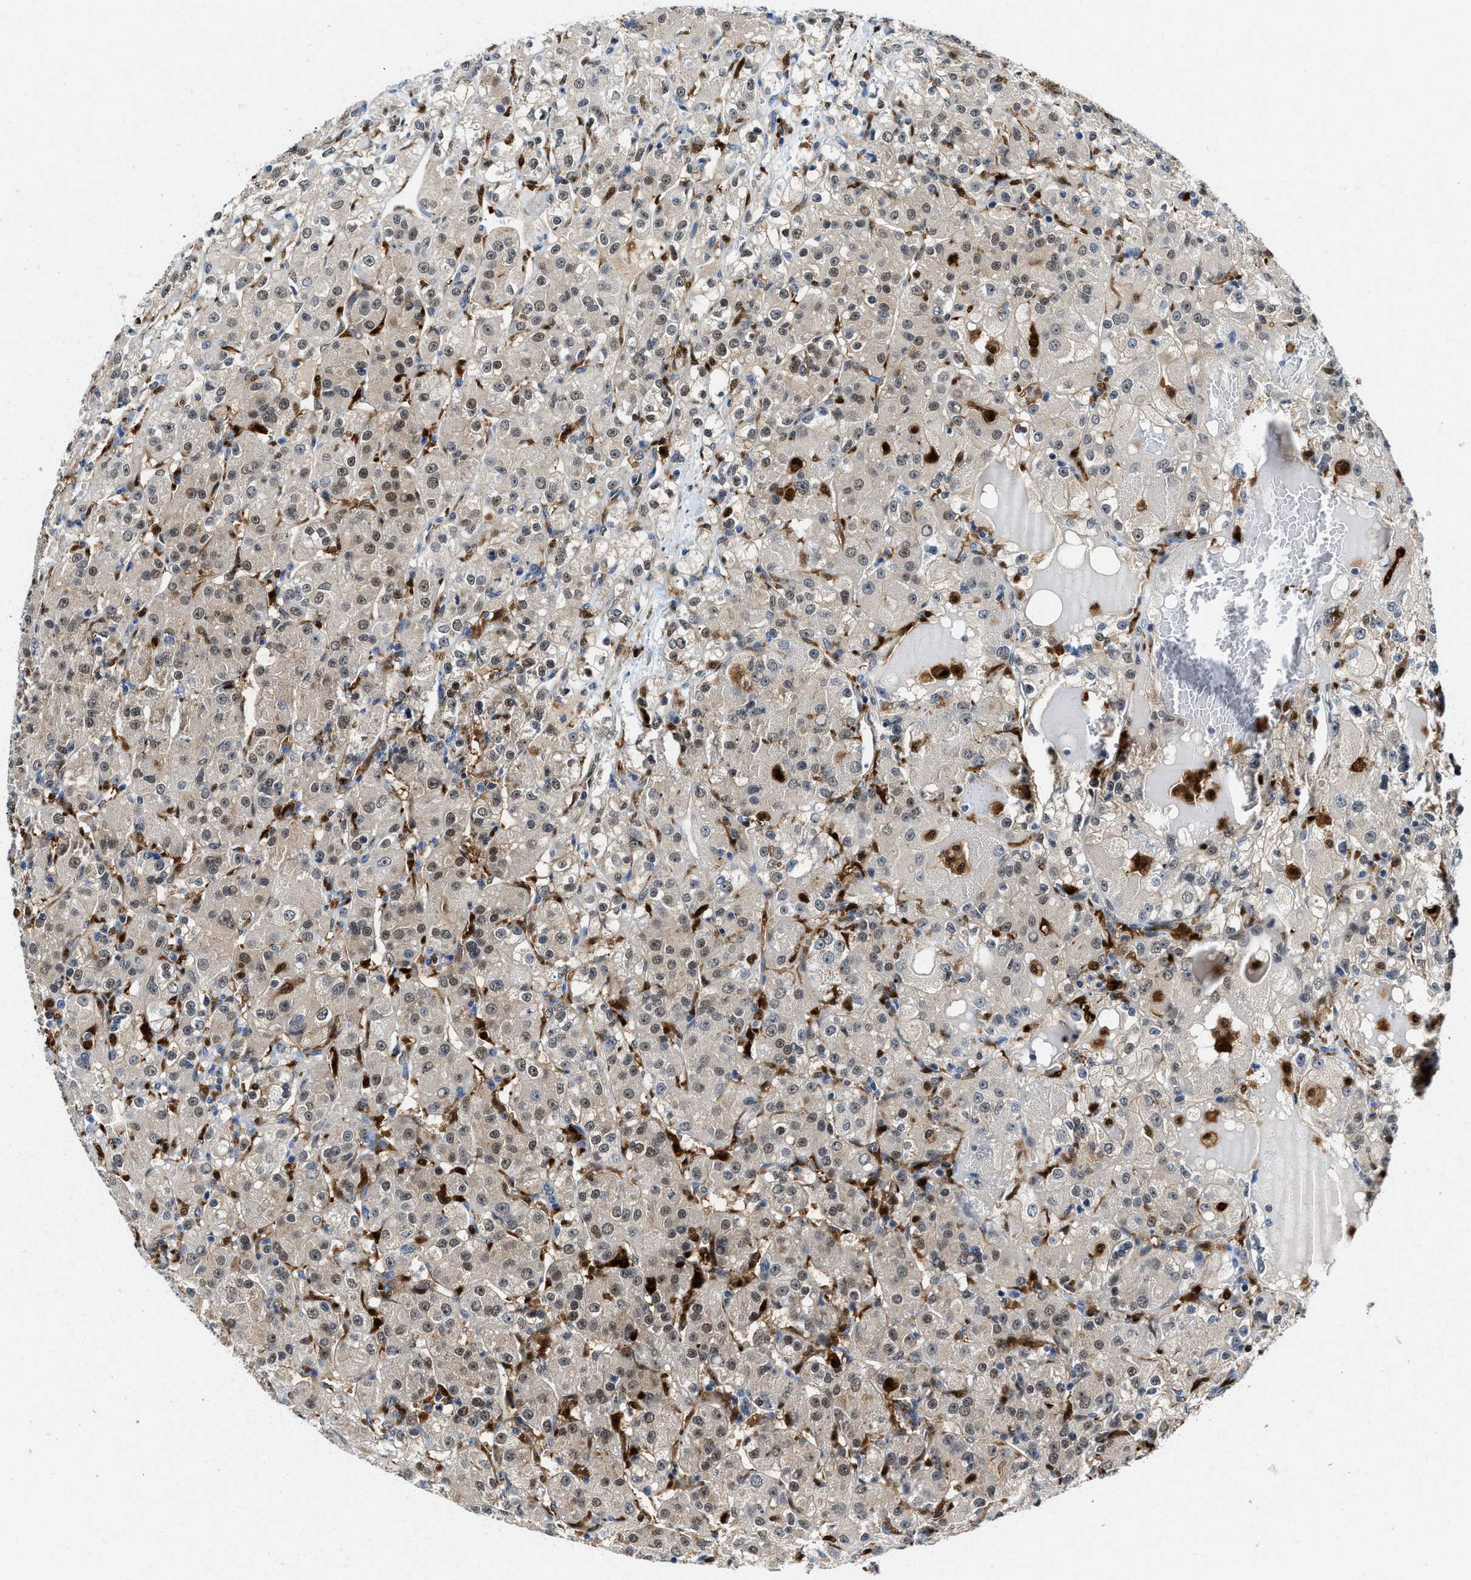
{"staining": {"intensity": "moderate", "quantity": "25%-75%", "location": "cytoplasmic/membranous,nuclear"}, "tissue": "renal cancer", "cell_type": "Tumor cells", "image_type": "cancer", "snomed": [{"axis": "morphology", "description": "Normal tissue, NOS"}, {"axis": "morphology", "description": "Adenocarcinoma, NOS"}, {"axis": "topography", "description": "Kidney"}], "caption": "The immunohistochemical stain highlights moderate cytoplasmic/membranous and nuclear expression in tumor cells of adenocarcinoma (renal) tissue.", "gene": "LTA4H", "patient": {"sex": "male", "age": 61}}